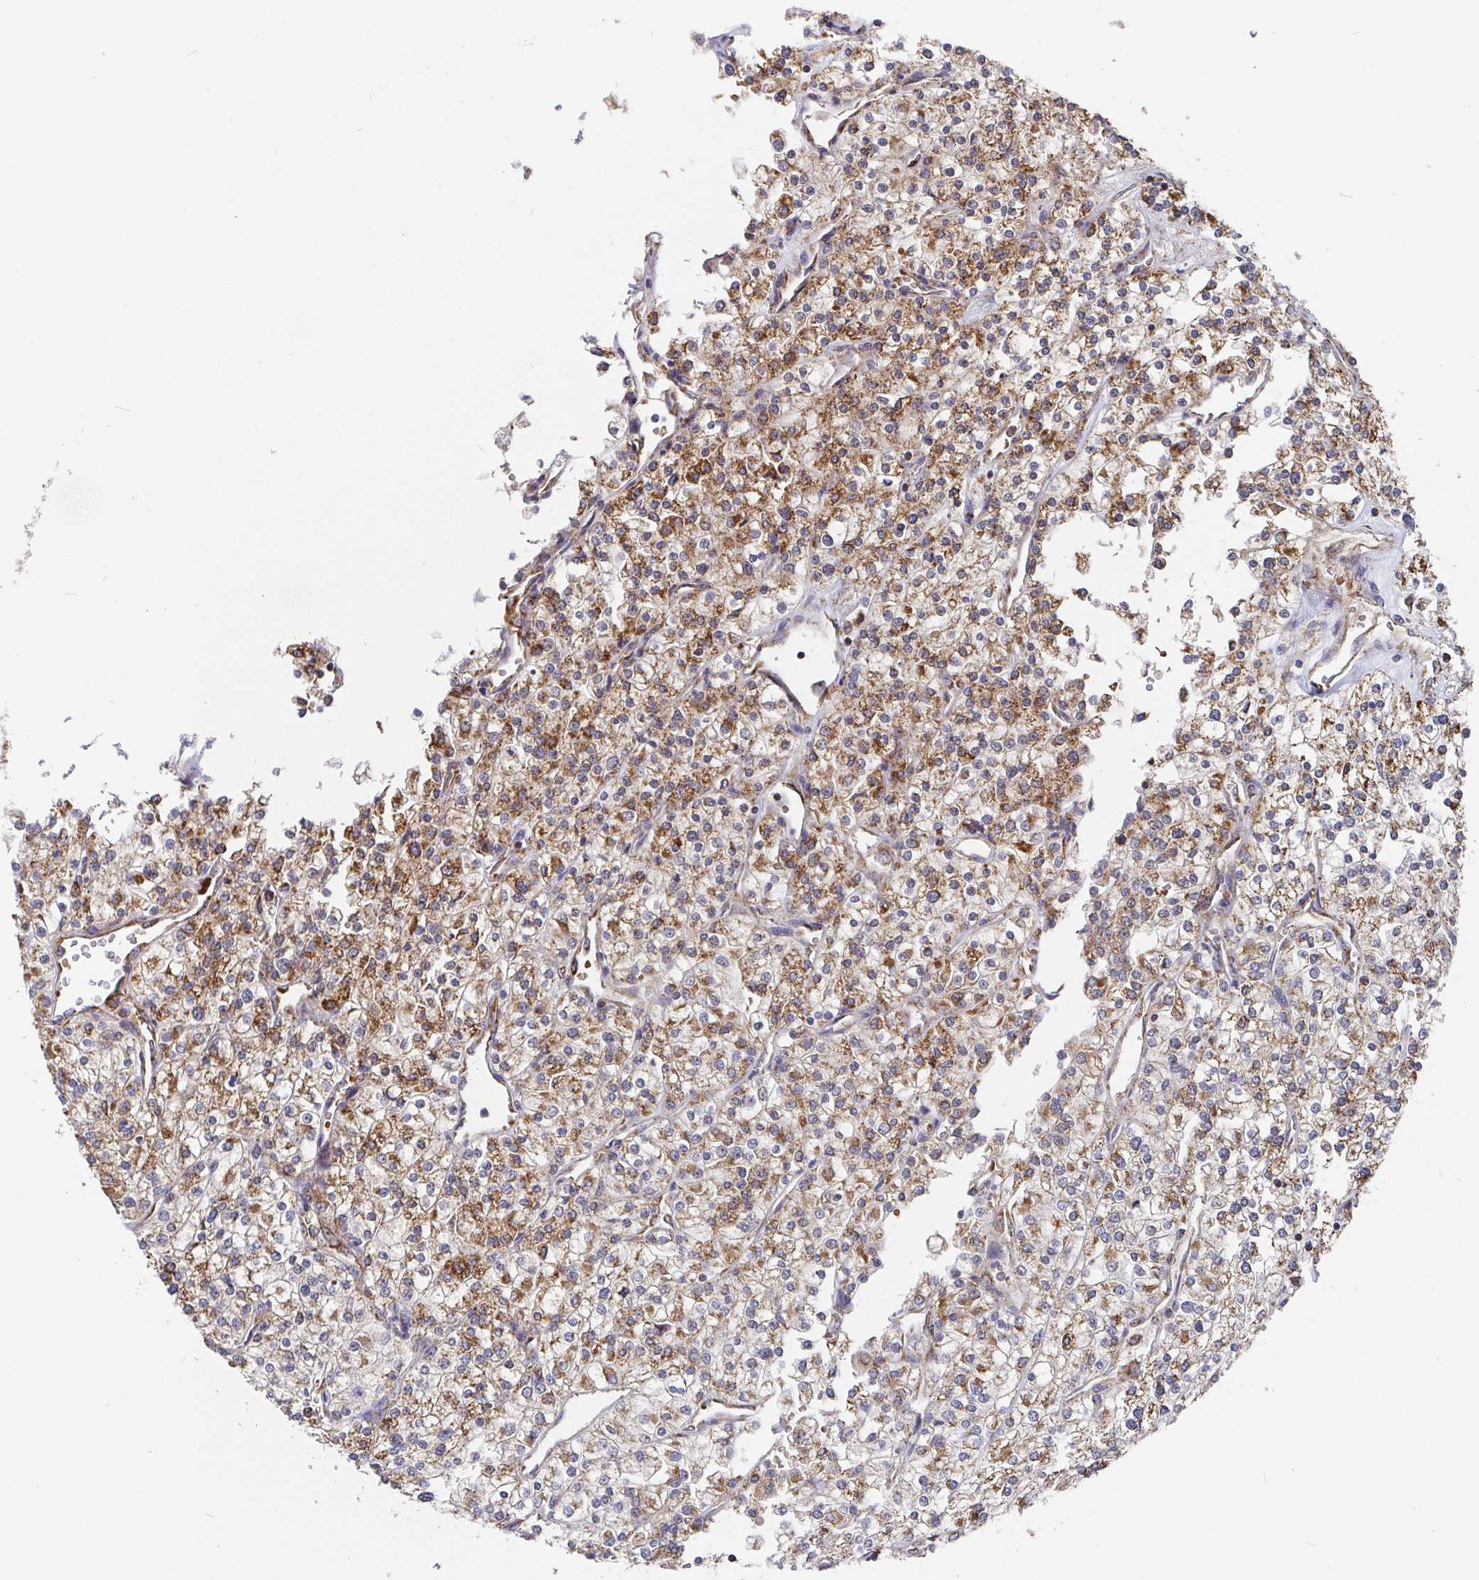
{"staining": {"intensity": "moderate", "quantity": ">75%", "location": "cytoplasmic/membranous"}, "tissue": "renal cancer", "cell_type": "Tumor cells", "image_type": "cancer", "snomed": [{"axis": "morphology", "description": "Adenocarcinoma, NOS"}, {"axis": "topography", "description": "Kidney"}], "caption": "Renal adenocarcinoma tissue demonstrates moderate cytoplasmic/membranous expression in approximately >75% of tumor cells, visualized by immunohistochemistry.", "gene": "PDF", "patient": {"sex": "male", "age": 80}}